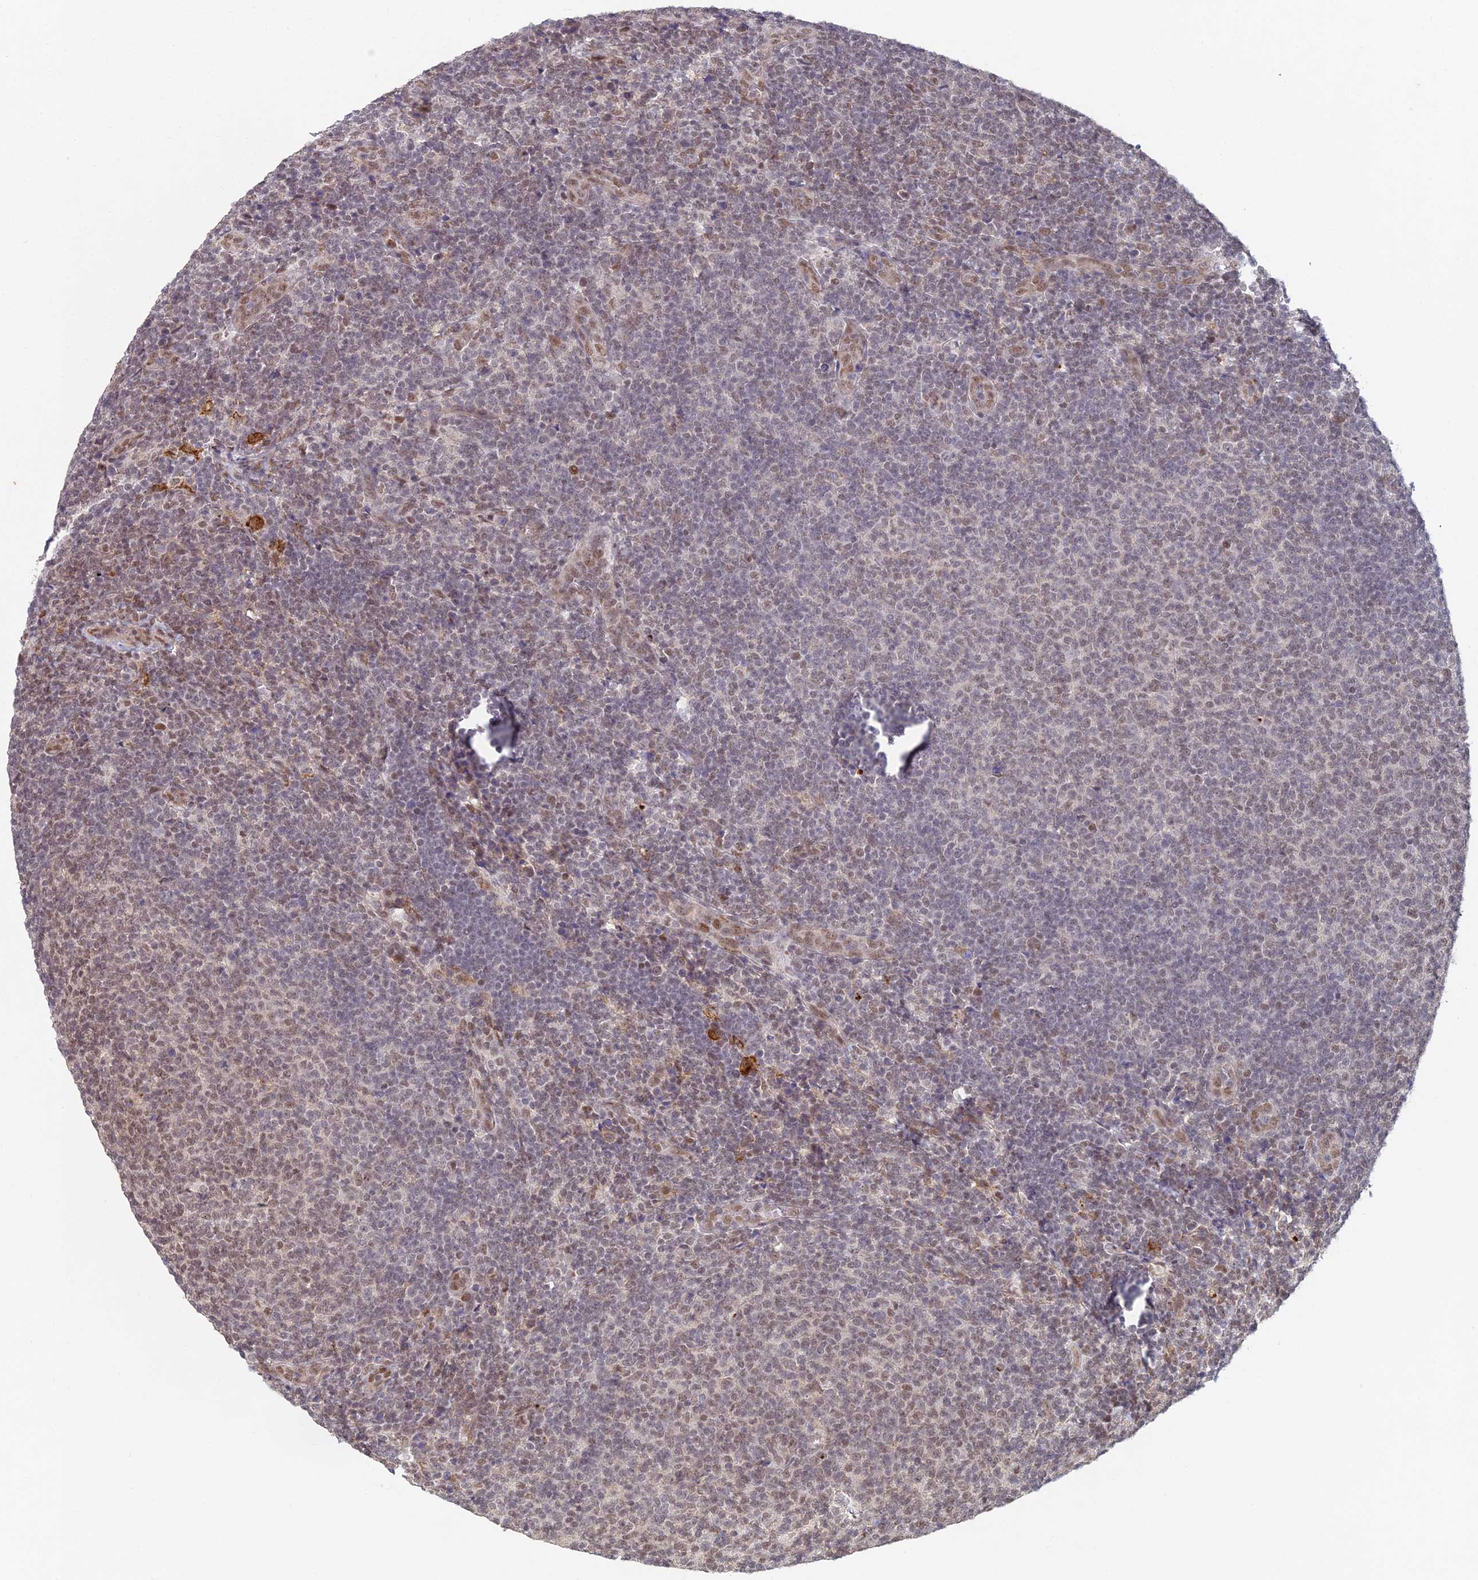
{"staining": {"intensity": "weak", "quantity": ">75%", "location": "nuclear"}, "tissue": "lymphoma", "cell_type": "Tumor cells", "image_type": "cancer", "snomed": [{"axis": "morphology", "description": "Malignant lymphoma, non-Hodgkin's type, Low grade"}, {"axis": "topography", "description": "Lymph node"}], "caption": "Immunohistochemical staining of human lymphoma reveals low levels of weak nuclear protein expression in about >75% of tumor cells. (DAB = brown stain, brightfield microscopy at high magnification).", "gene": "ABHD17A", "patient": {"sex": "male", "age": 66}}